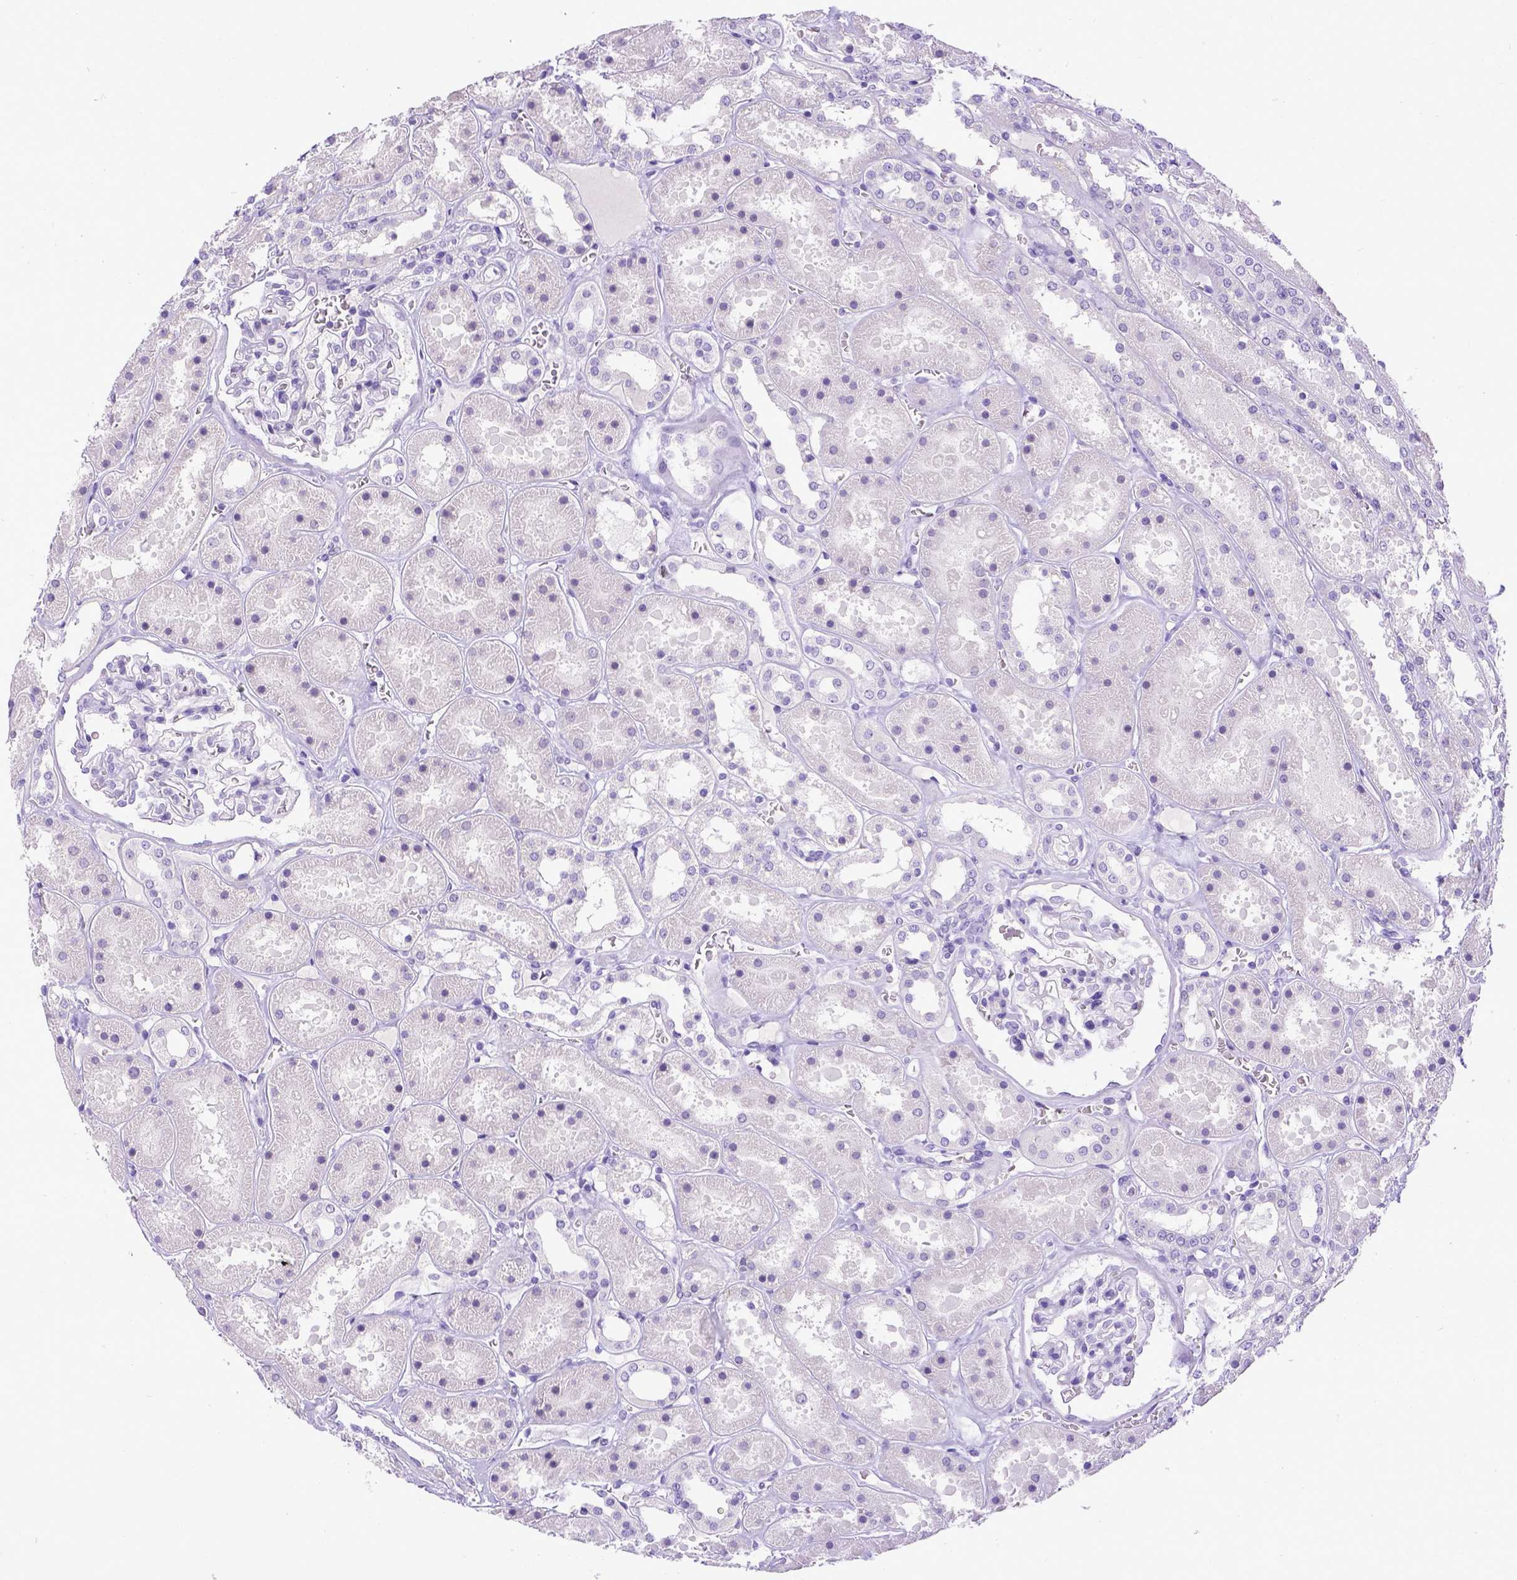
{"staining": {"intensity": "negative", "quantity": "none", "location": "none"}, "tissue": "kidney", "cell_type": "Cells in glomeruli", "image_type": "normal", "snomed": [{"axis": "morphology", "description": "Normal tissue, NOS"}, {"axis": "topography", "description": "Kidney"}], "caption": "Protein analysis of normal kidney exhibits no significant expression in cells in glomeruli.", "gene": "ESR1", "patient": {"sex": "female", "age": 41}}